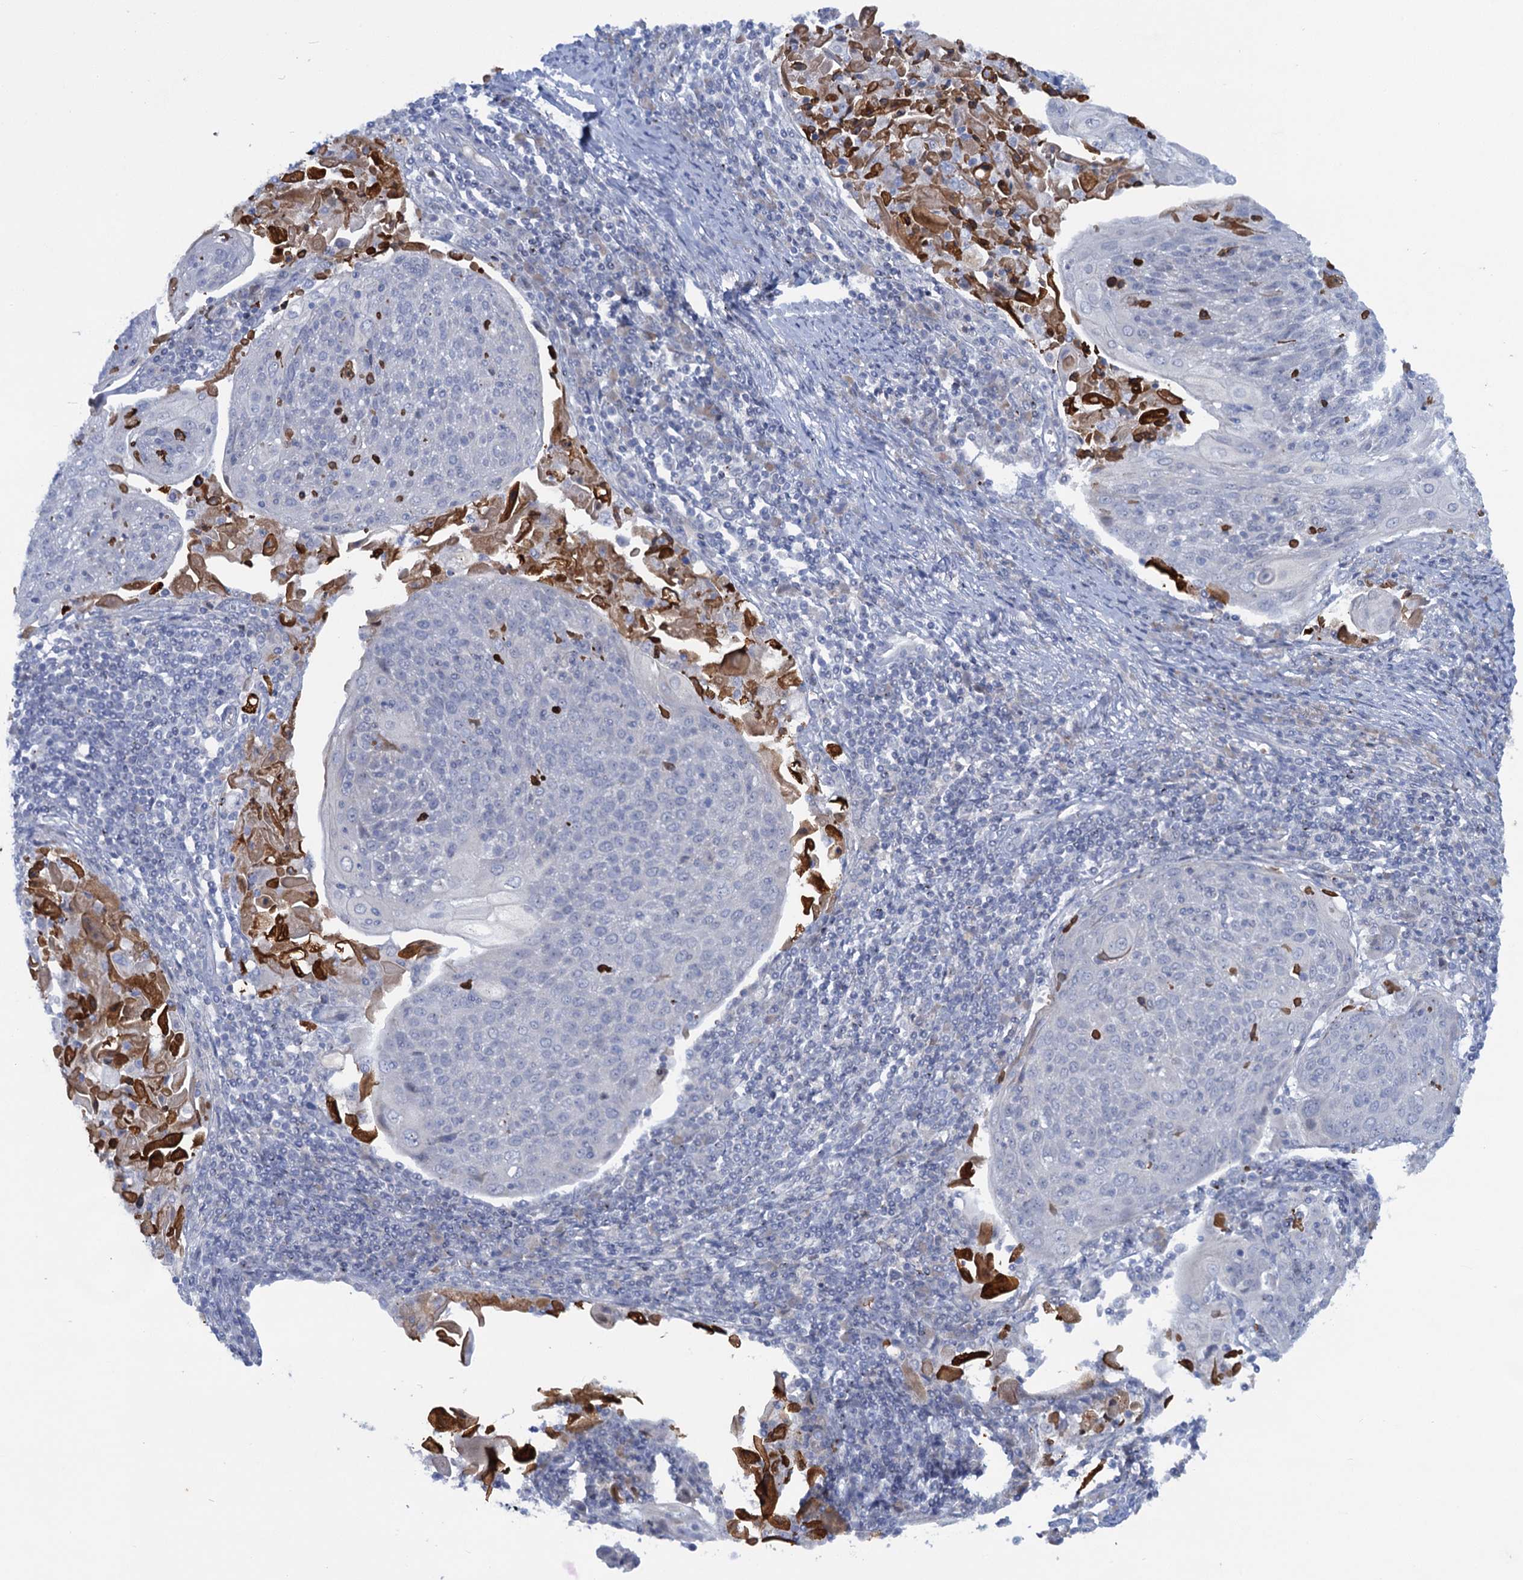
{"staining": {"intensity": "negative", "quantity": "none", "location": "none"}, "tissue": "cervical cancer", "cell_type": "Tumor cells", "image_type": "cancer", "snomed": [{"axis": "morphology", "description": "Squamous cell carcinoma, NOS"}, {"axis": "topography", "description": "Cervix"}], "caption": "Tumor cells are negative for brown protein staining in squamous cell carcinoma (cervical).", "gene": "QPCTL", "patient": {"sex": "female", "age": 67}}